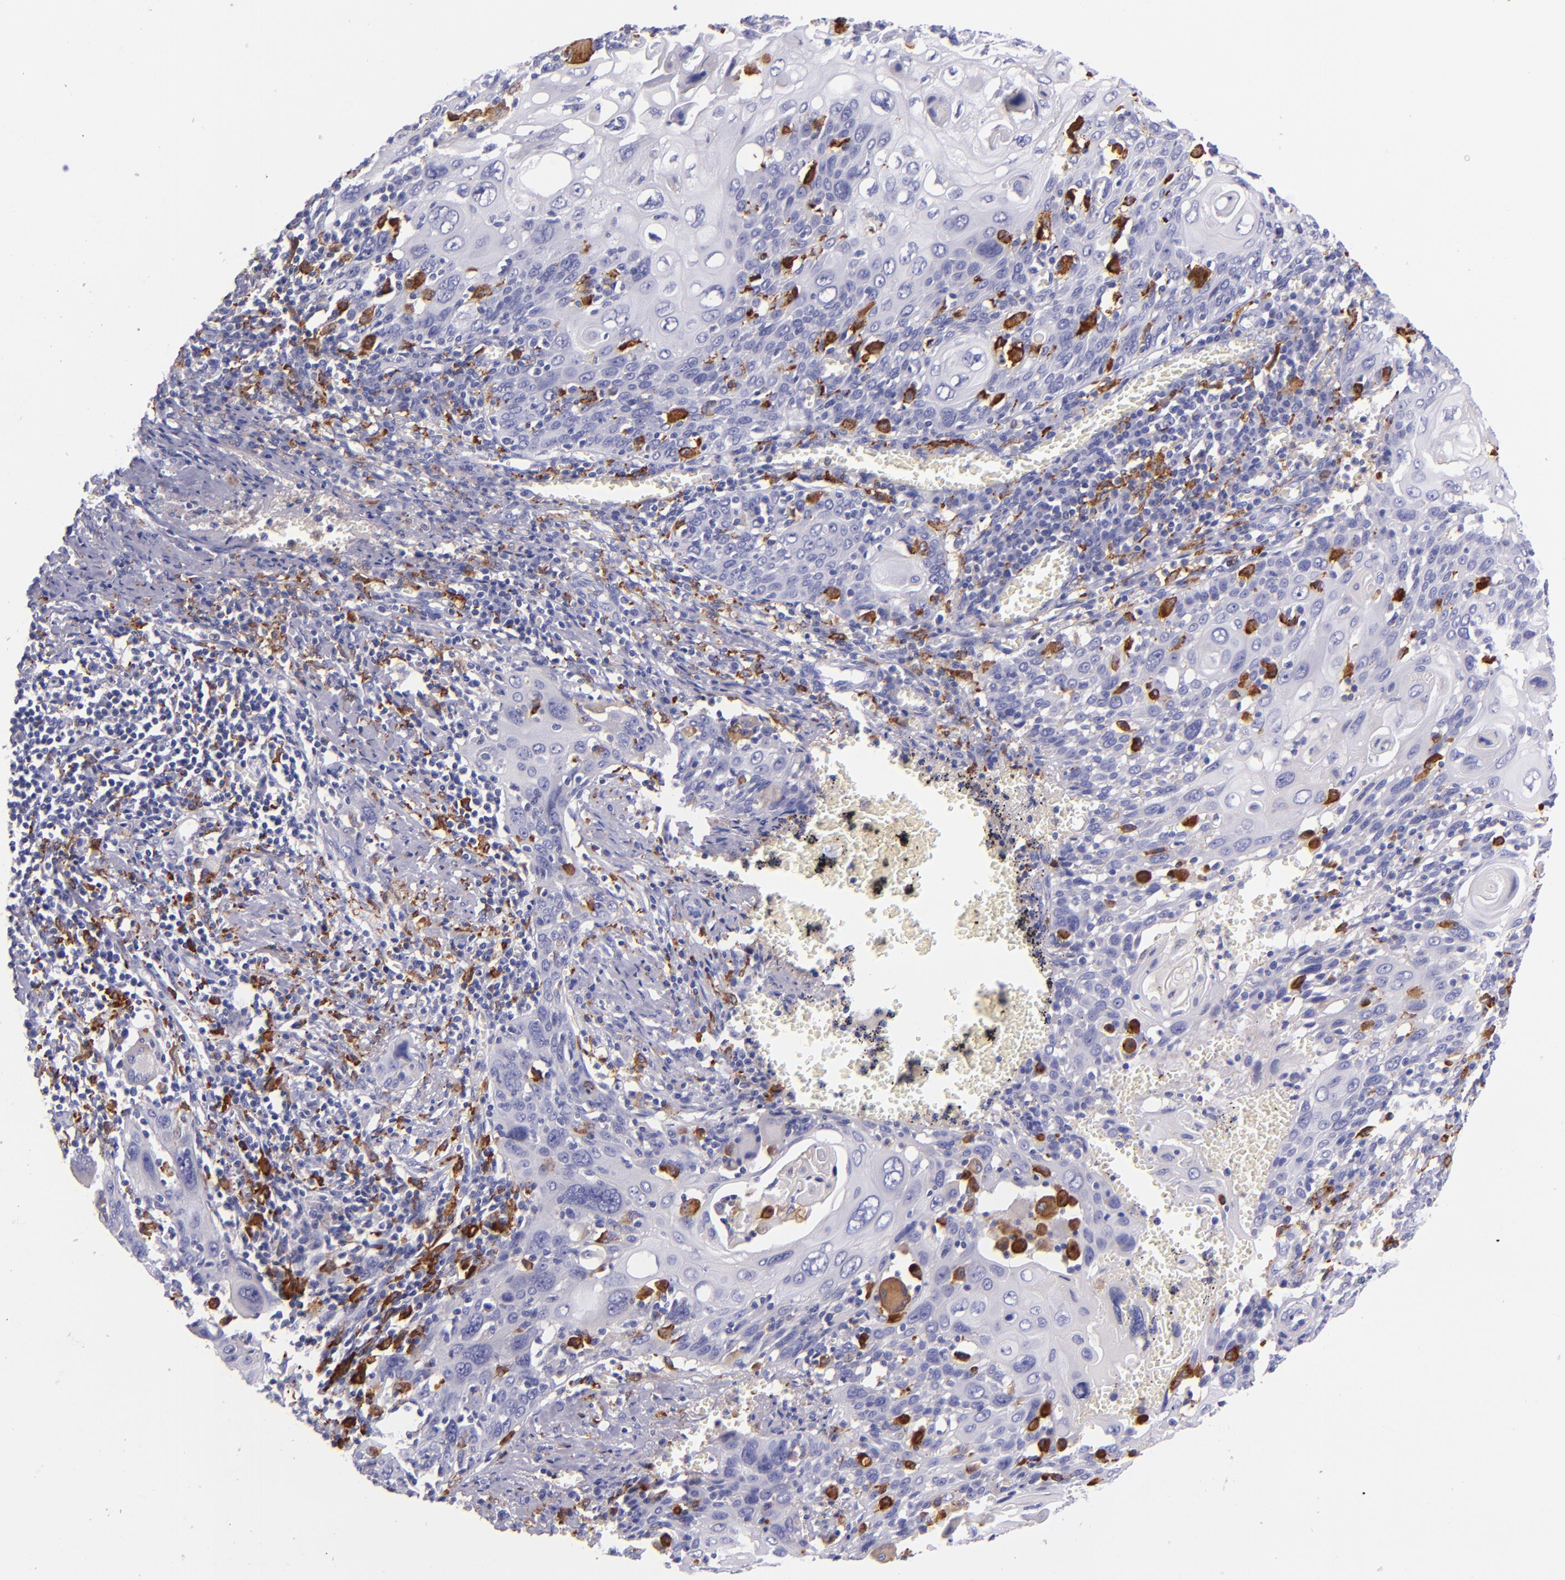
{"staining": {"intensity": "negative", "quantity": "none", "location": "none"}, "tissue": "cervical cancer", "cell_type": "Tumor cells", "image_type": "cancer", "snomed": [{"axis": "morphology", "description": "Squamous cell carcinoma, NOS"}, {"axis": "topography", "description": "Cervix"}], "caption": "A histopathology image of human cervical squamous cell carcinoma is negative for staining in tumor cells.", "gene": "CD163", "patient": {"sex": "female", "age": 54}}